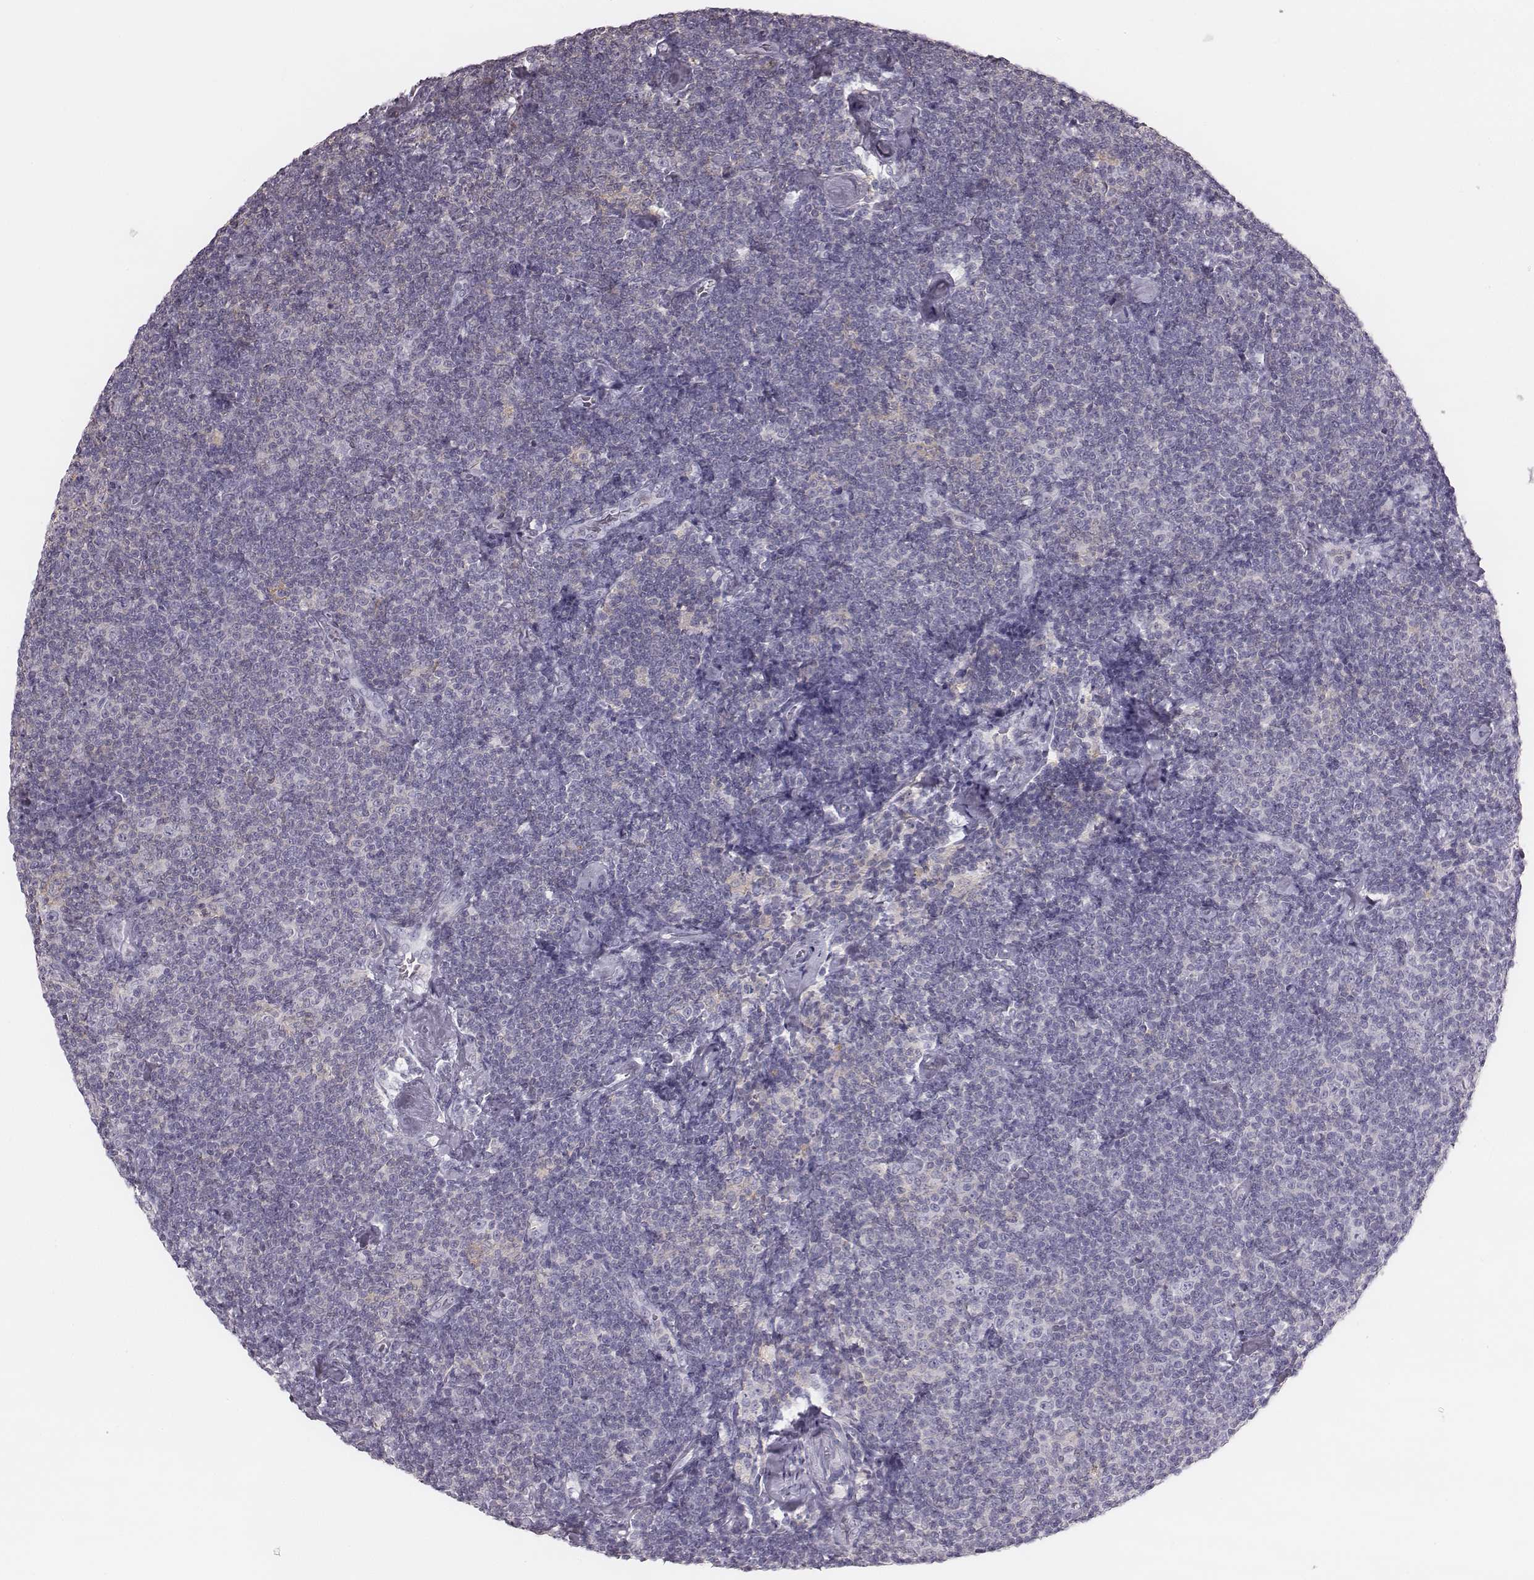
{"staining": {"intensity": "negative", "quantity": "none", "location": "none"}, "tissue": "lymphoma", "cell_type": "Tumor cells", "image_type": "cancer", "snomed": [{"axis": "morphology", "description": "Malignant lymphoma, non-Hodgkin's type, Low grade"}, {"axis": "topography", "description": "Lymph node"}], "caption": "This is an IHC micrograph of lymphoma. There is no staining in tumor cells.", "gene": "ZNF365", "patient": {"sex": "male", "age": 81}}